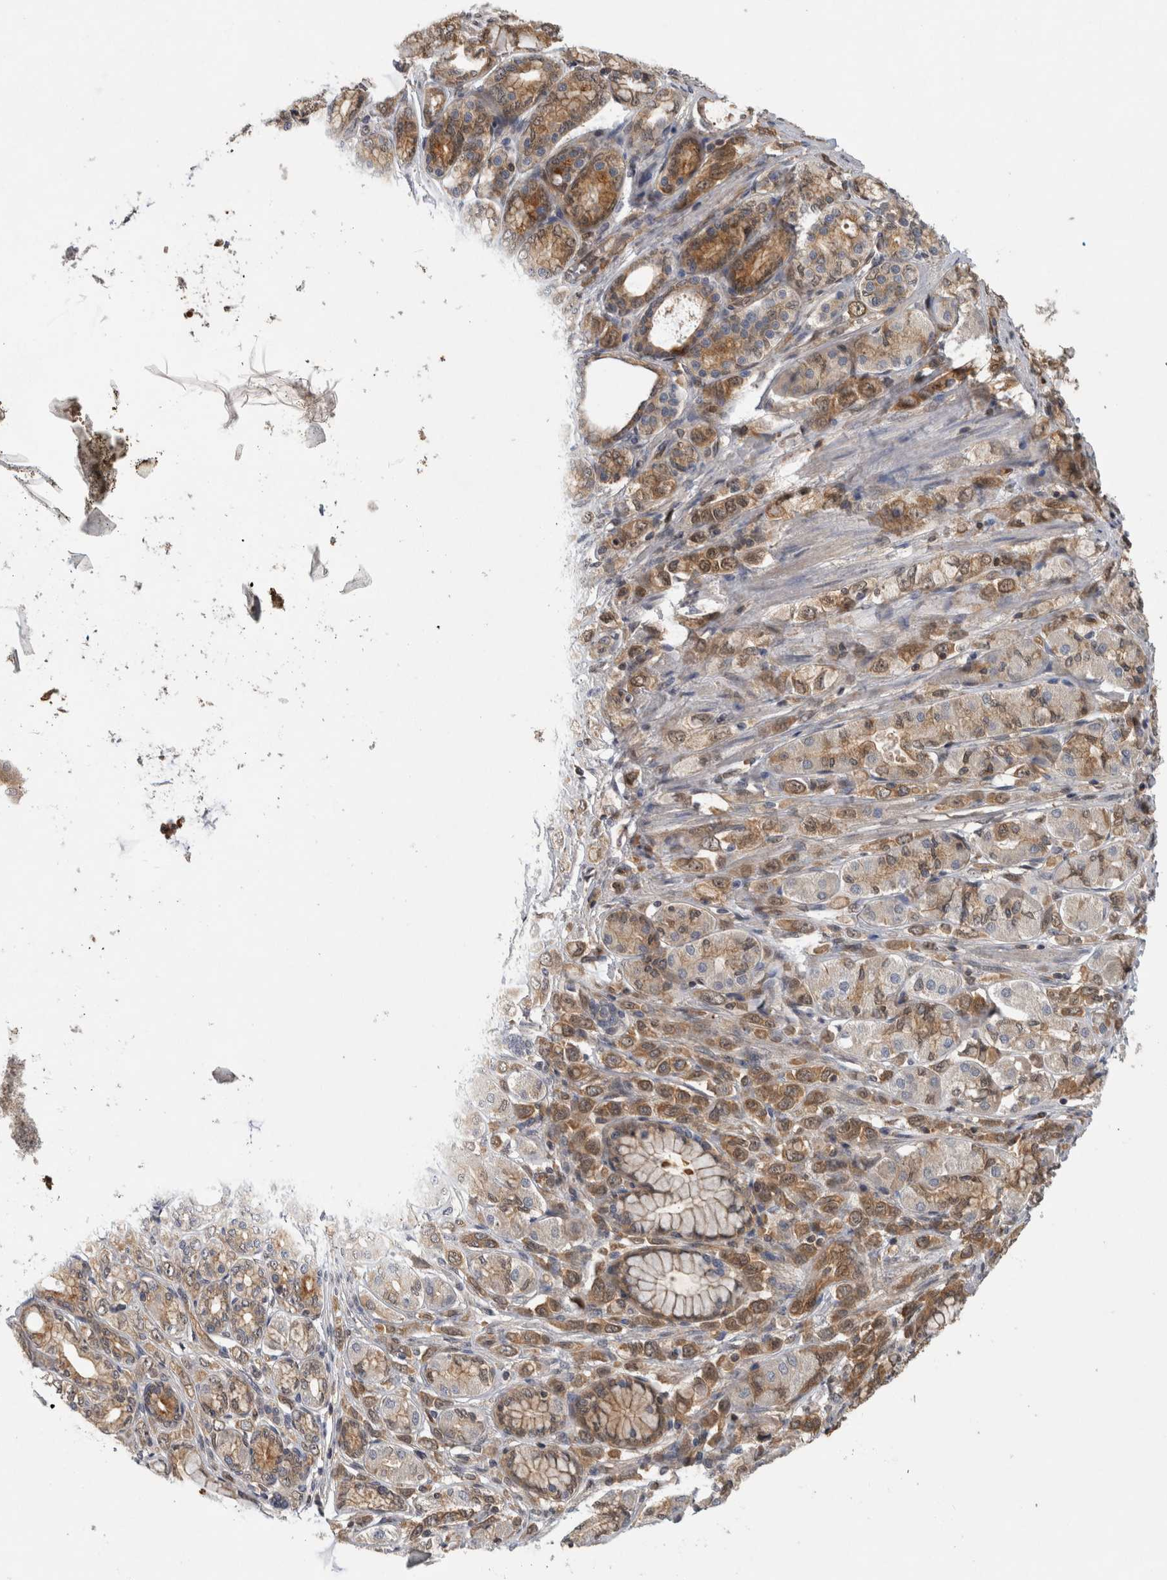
{"staining": {"intensity": "strong", "quantity": ">75%", "location": "cytoplasmic/membranous,nuclear"}, "tissue": "stomach cancer", "cell_type": "Tumor cells", "image_type": "cancer", "snomed": [{"axis": "morphology", "description": "Adenocarcinoma, NOS"}, {"axis": "topography", "description": "Stomach"}], "caption": "This micrograph reveals stomach cancer stained with immunohistochemistry to label a protein in brown. The cytoplasmic/membranous and nuclear of tumor cells show strong positivity for the protein. Nuclei are counter-stained blue.", "gene": "ASTN2", "patient": {"sex": "female", "age": 65}}